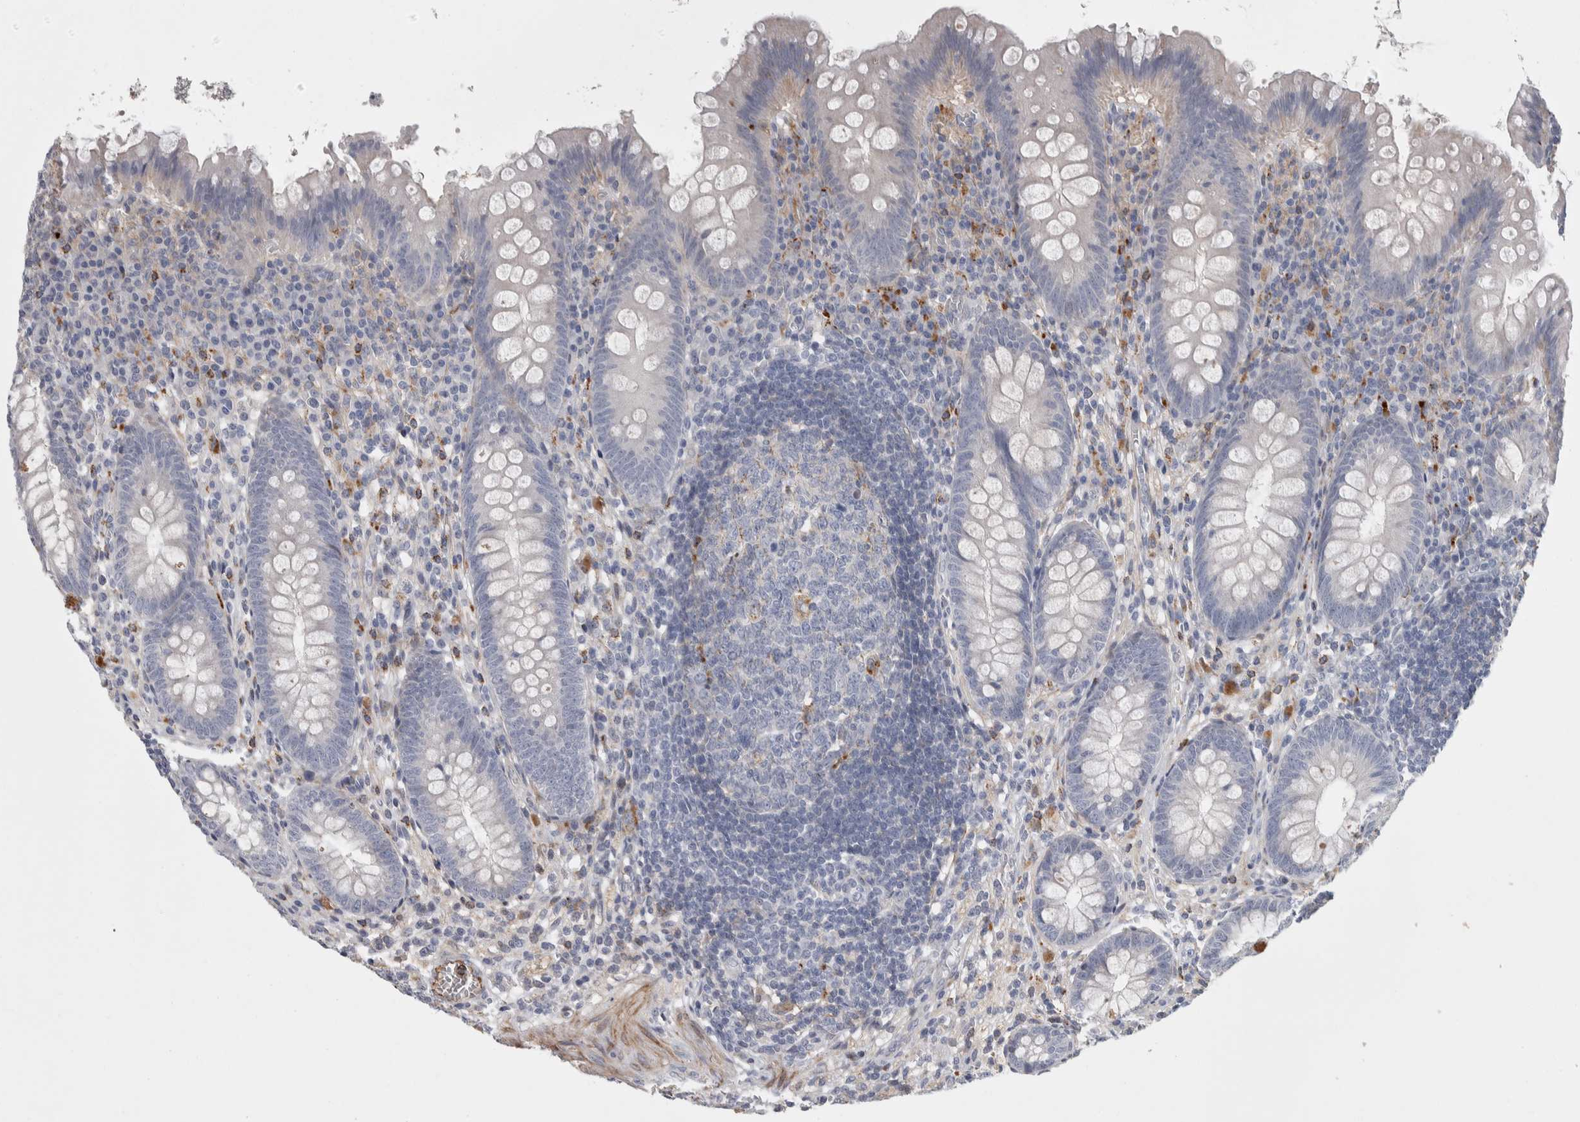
{"staining": {"intensity": "negative", "quantity": "none", "location": "none"}, "tissue": "appendix", "cell_type": "Glandular cells", "image_type": "normal", "snomed": [{"axis": "morphology", "description": "Normal tissue, NOS"}, {"axis": "topography", "description": "Appendix"}], "caption": "Immunohistochemistry of normal appendix shows no staining in glandular cells. Nuclei are stained in blue.", "gene": "PSMG3", "patient": {"sex": "male", "age": 56}}